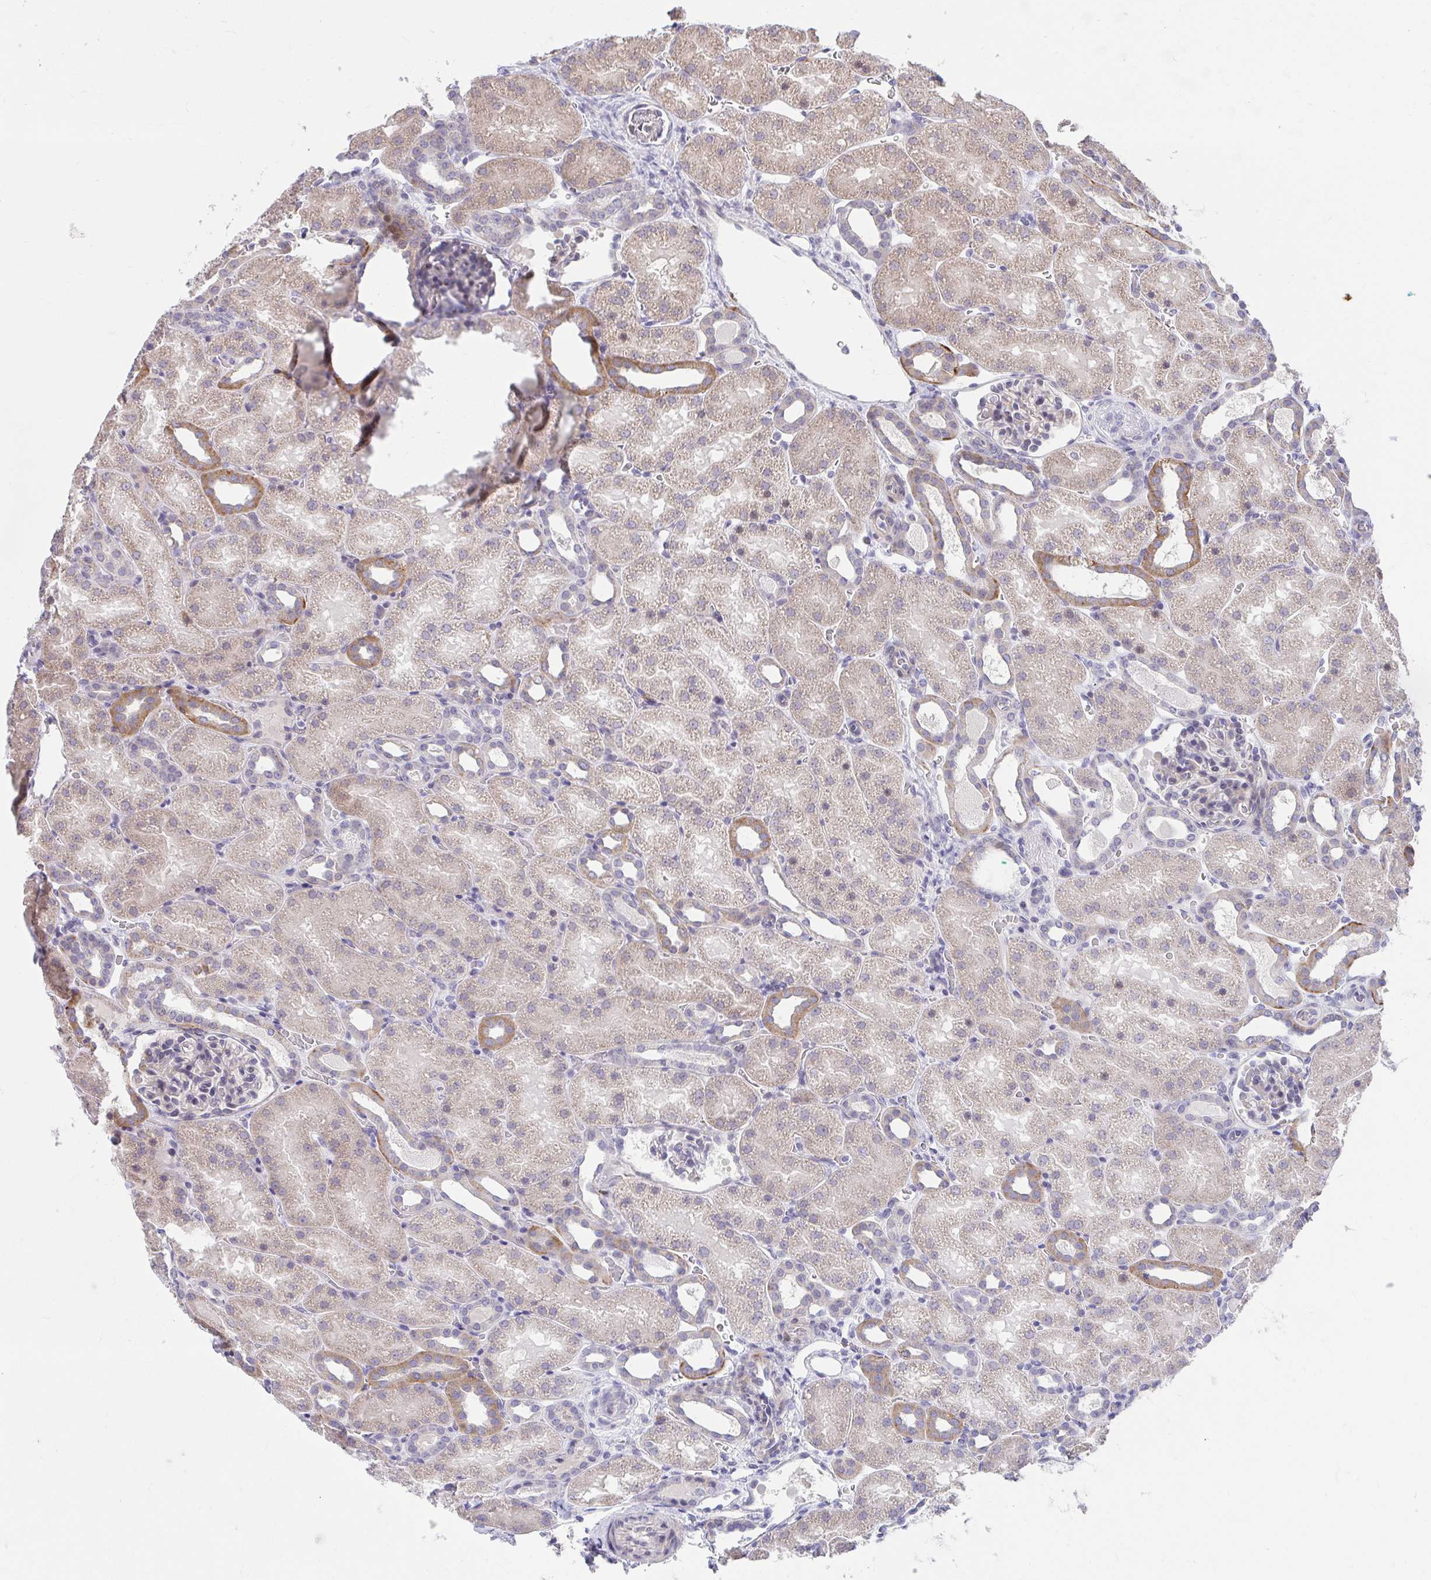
{"staining": {"intensity": "negative", "quantity": "none", "location": "none"}, "tissue": "kidney", "cell_type": "Cells in glomeruli", "image_type": "normal", "snomed": [{"axis": "morphology", "description": "Normal tissue, NOS"}, {"axis": "topography", "description": "Kidney"}], "caption": "A high-resolution image shows IHC staining of benign kidney, which reveals no significant positivity in cells in glomeruli. Brightfield microscopy of IHC stained with DAB (3,3'-diaminobenzidine) (brown) and hematoxylin (blue), captured at high magnification.", "gene": "SLAMF7", "patient": {"sex": "male", "age": 2}}